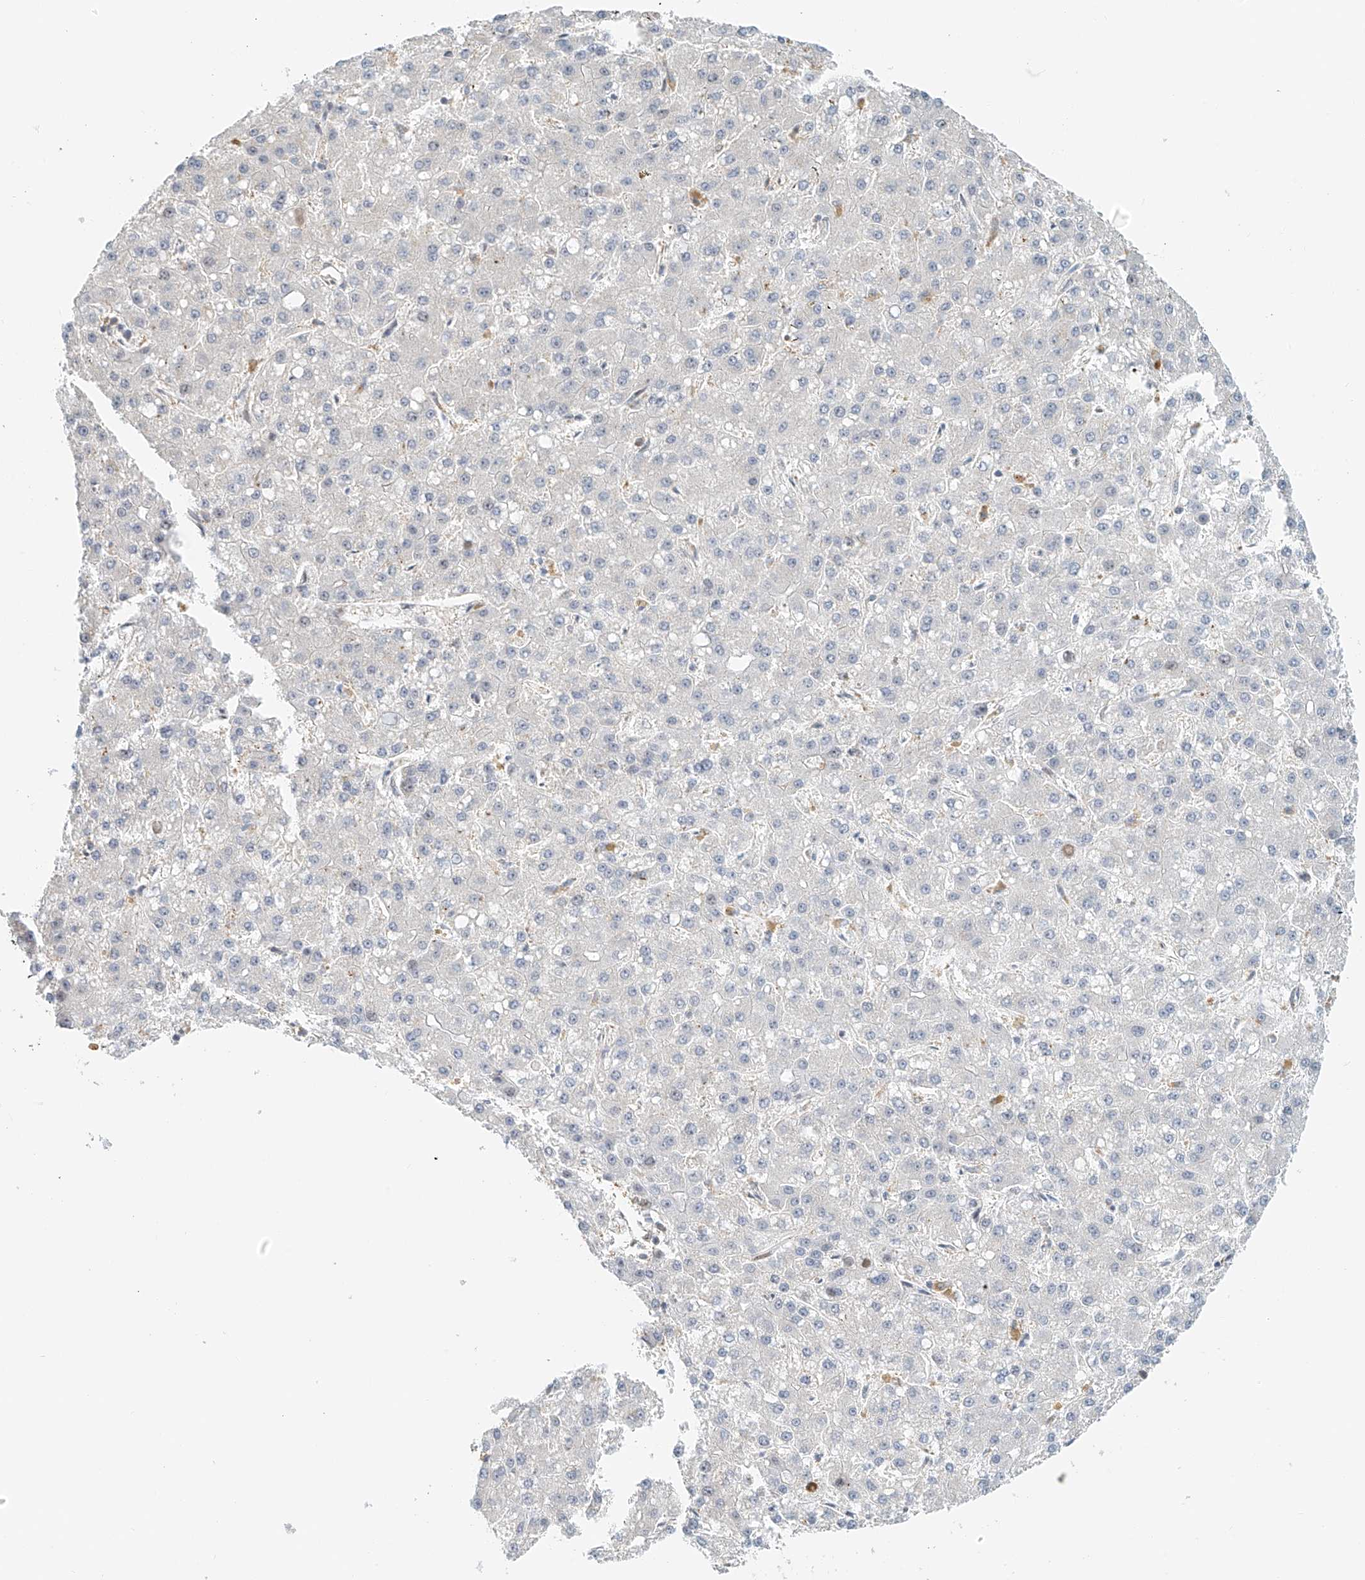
{"staining": {"intensity": "negative", "quantity": "none", "location": "none"}, "tissue": "liver cancer", "cell_type": "Tumor cells", "image_type": "cancer", "snomed": [{"axis": "morphology", "description": "Carcinoma, Hepatocellular, NOS"}, {"axis": "topography", "description": "Liver"}], "caption": "Tumor cells show no significant protein positivity in liver hepatocellular carcinoma.", "gene": "ZNF514", "patient": {"sex": "male", "age": 67}}